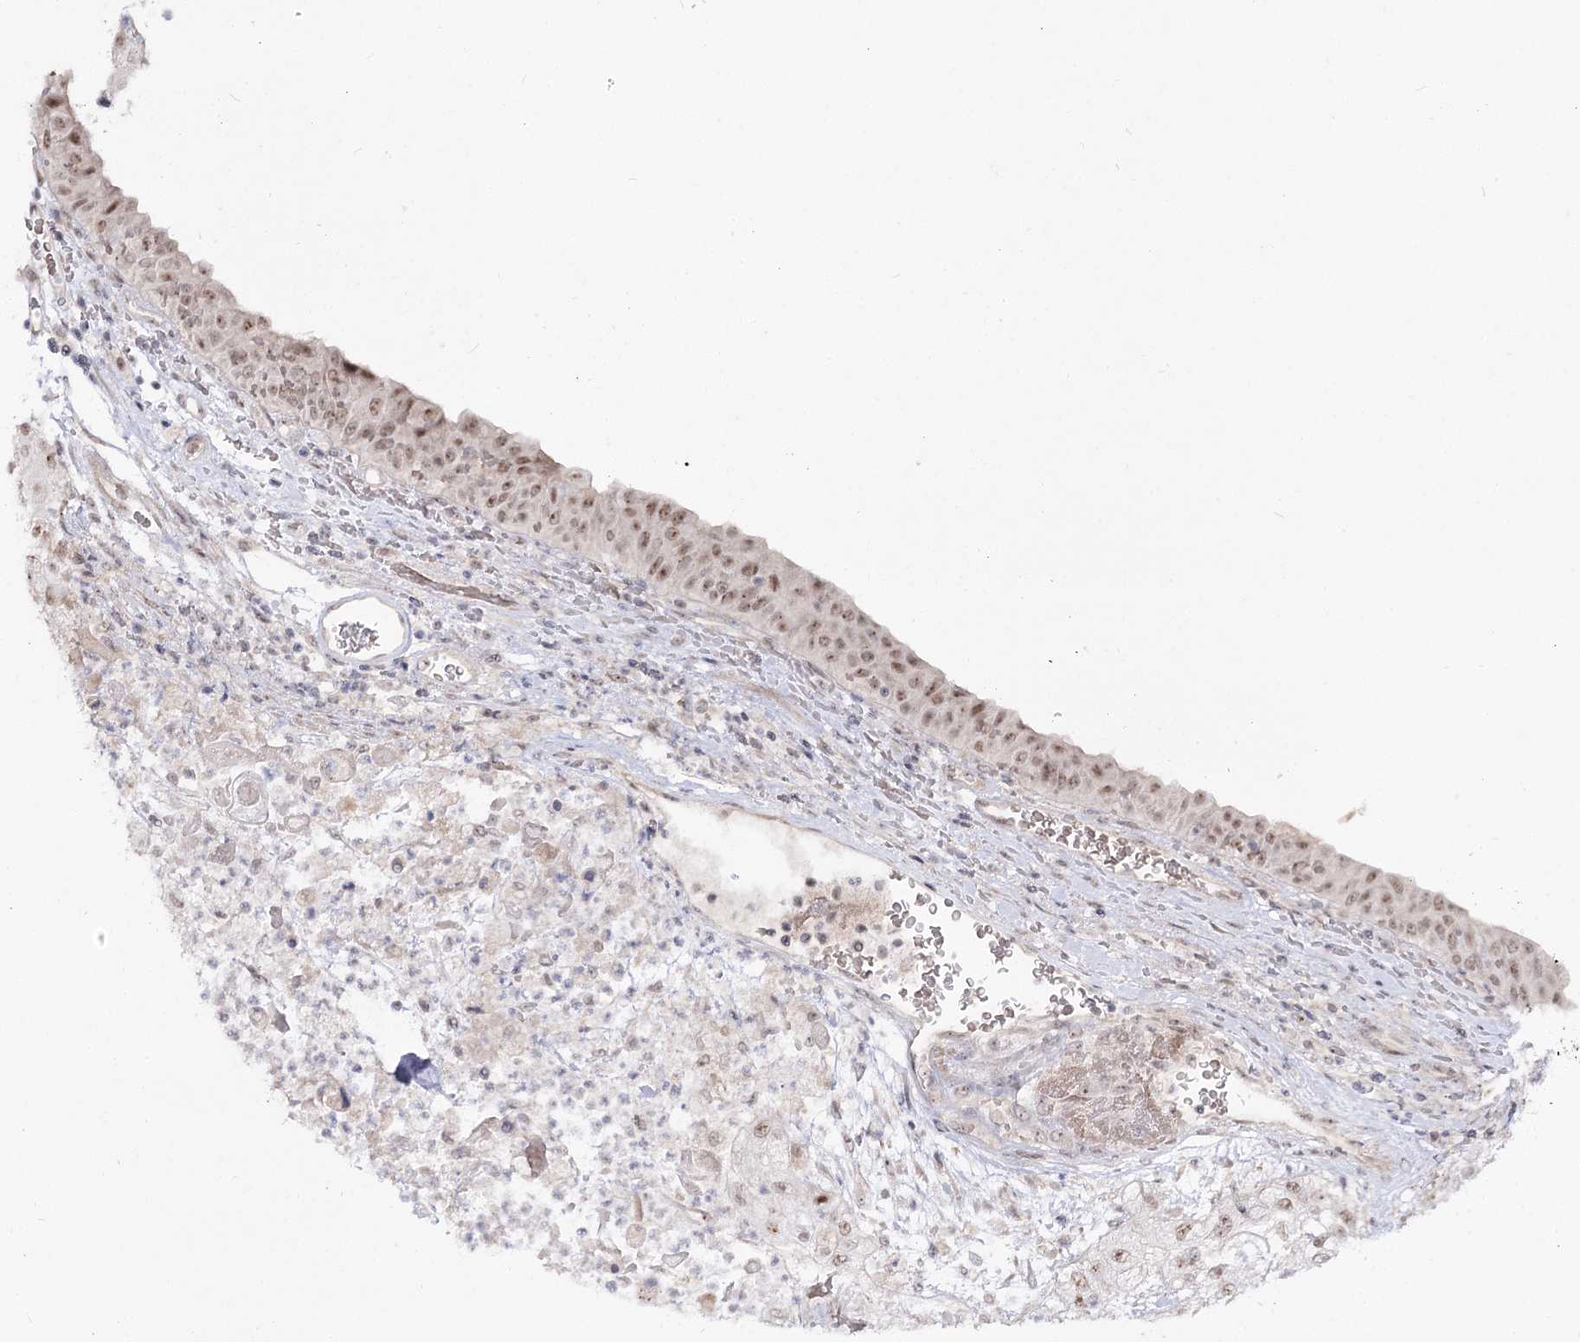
{"staining": {"intensity": "weak", "quantity": ">75%", "location": "nuclear"}, "tissue": "urothelial cancer", "cell_type": "Tumor cells", "image_type": "cancer", "snomed": [{"axis": "morphology", "description": "Urothelial carcinoma, High grade"}, {"axis": "topography", "description": "Urinary bladder"}], "caption": "High-grade urothelial carcinoma stained for a protein (brown) displays weak nuclear positive expression in about >75% of tumor cells.", "gene": "RRP9", "patient": {"sex": "female", "age": 79}}